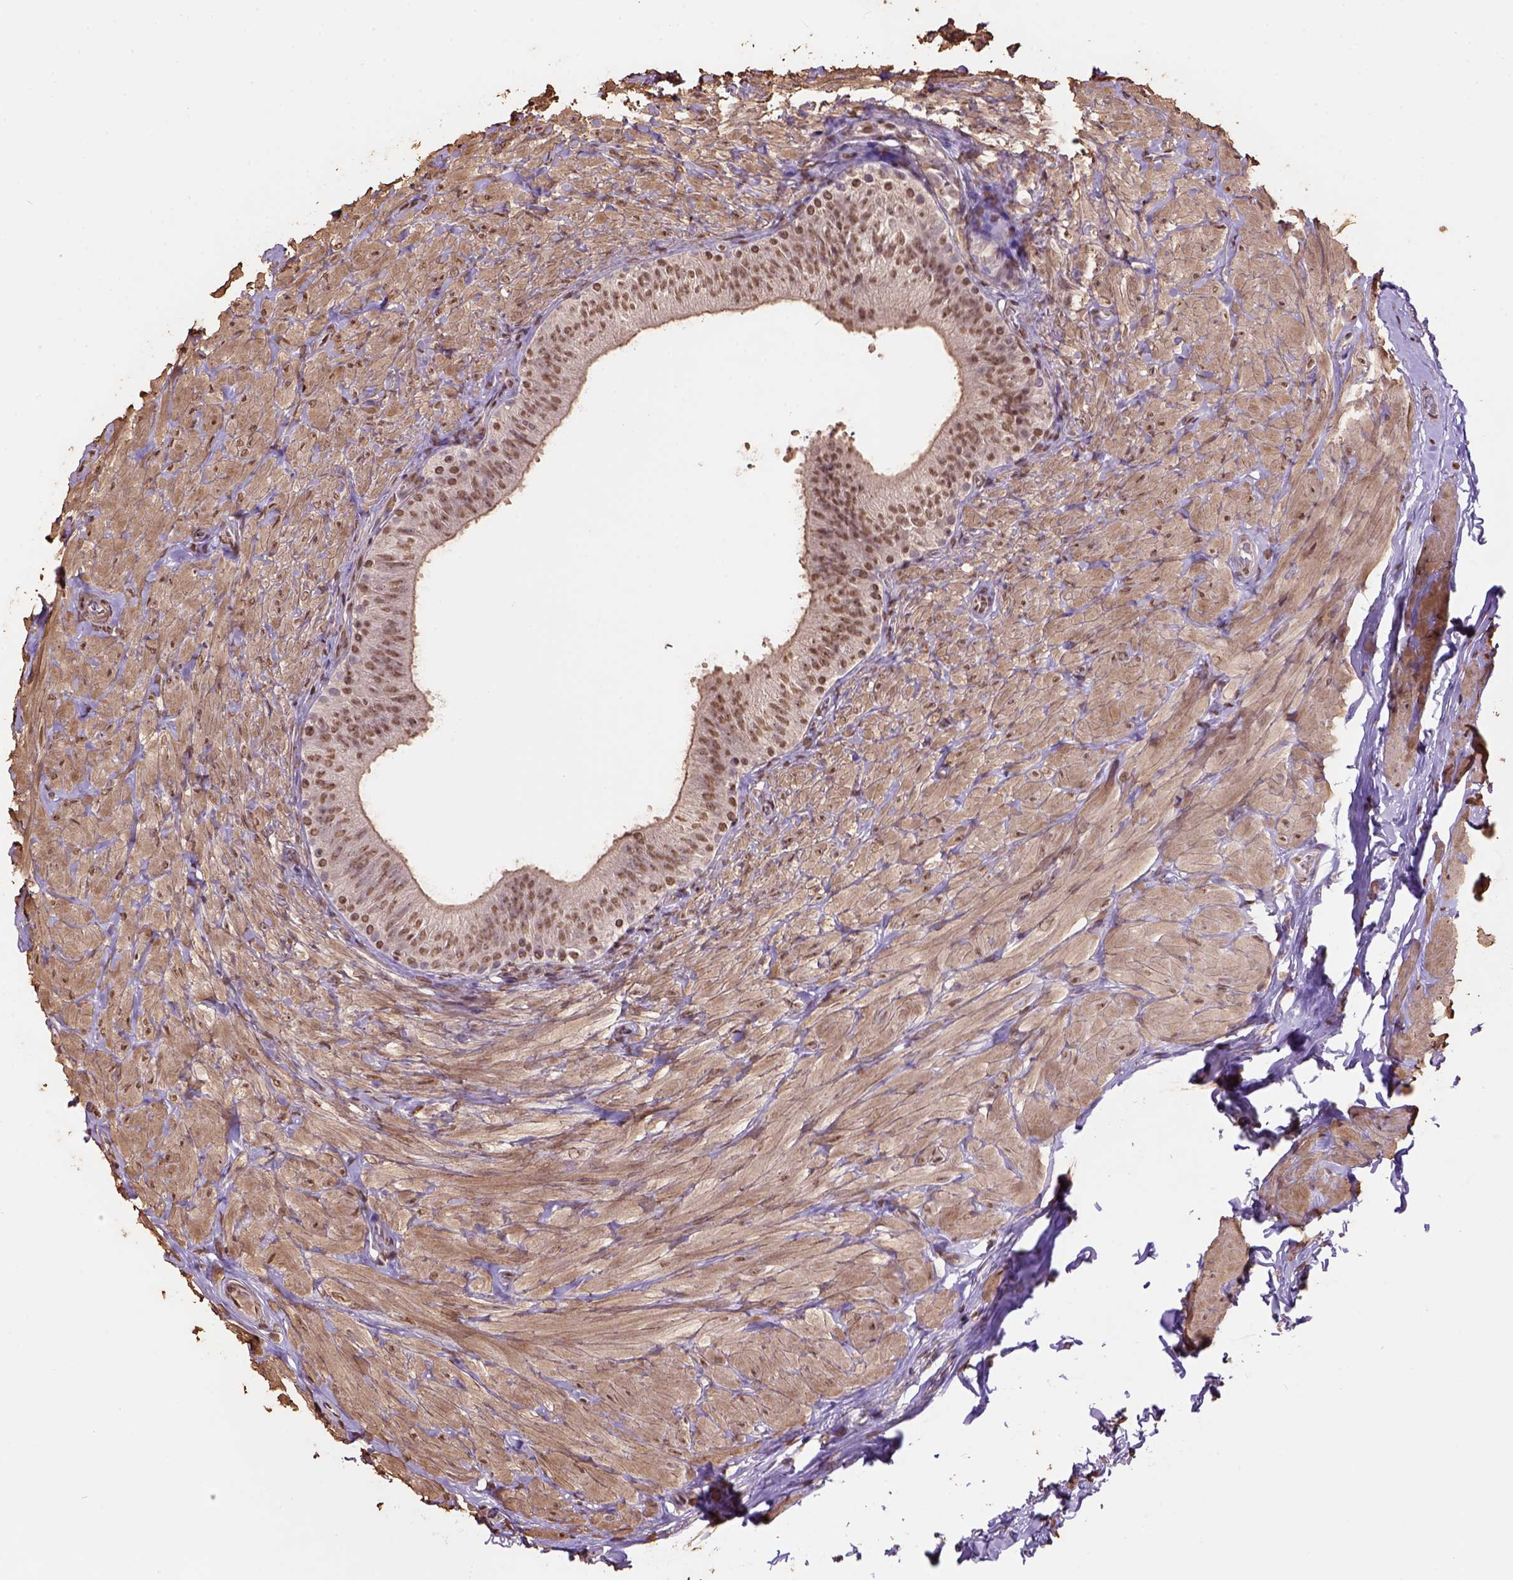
{"staining": {"intensity": "moderate", "quantity": ">75%", "location": "nuclear"}, "tissue": "epididymis", "cell_type": "Glandular cells", "image_type": "normal", "snomed": [{"axis": "morphology", "description": "Normal tissue, NOS"}, {"axis": "topography", "description": "Epididymis, spermatic cord, NOS"}, {"axis": "topography", "description": "Epididymis"}, {"axis": "topography", "description": "Peripheral nerve tissue"}], "caption": "Immunohistochemistry (IHC) of normal epididymis demonstrates medium levels of moderate nuclear positivity in about >75% of glandular cells.", "gene": "CSTF2T", "patient": {"sex": "male", "age": 29}}